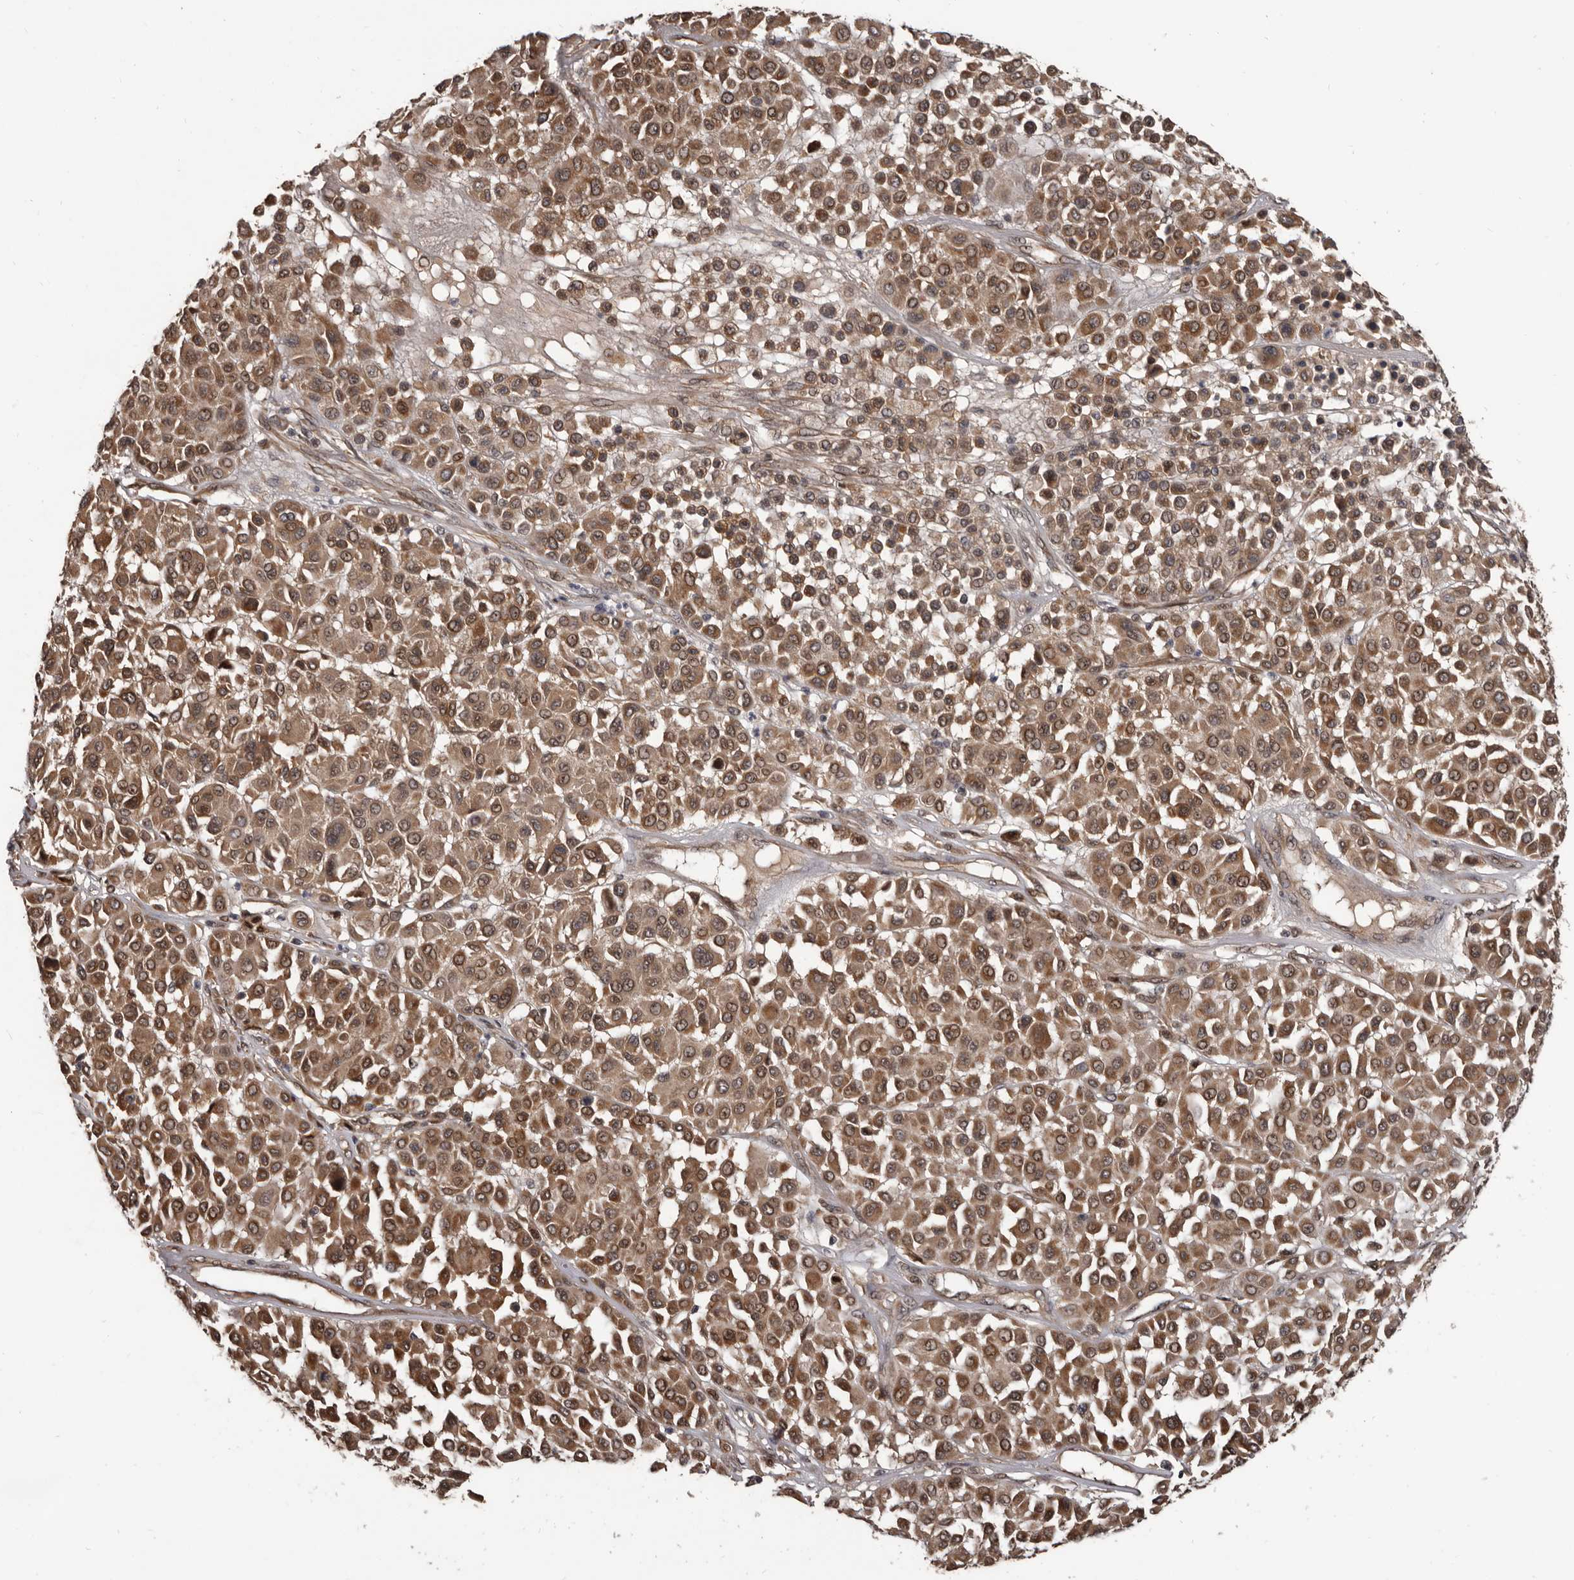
{"staining": {"intensity": "moderate", "quantity": ">75%", "location": "cytoplasmic/membranous,nuclear"}, "tissue": "melanoma", "cell_type": "Tumor cells", "image_type": "cancer", "snomed": [{"axis": "morphology", "description": "Malignant melanoma, Metastatic site"}, {"axis": "topography", "description": "Soft tissue"}], "caption": "This is an image of IHC staining of melanoma, which shows moderate staining in the cytoplasmic/membranous and nuclear of tumor cells.", "gene": "AHR", "patient": {"sex": "male", "age": 41}}